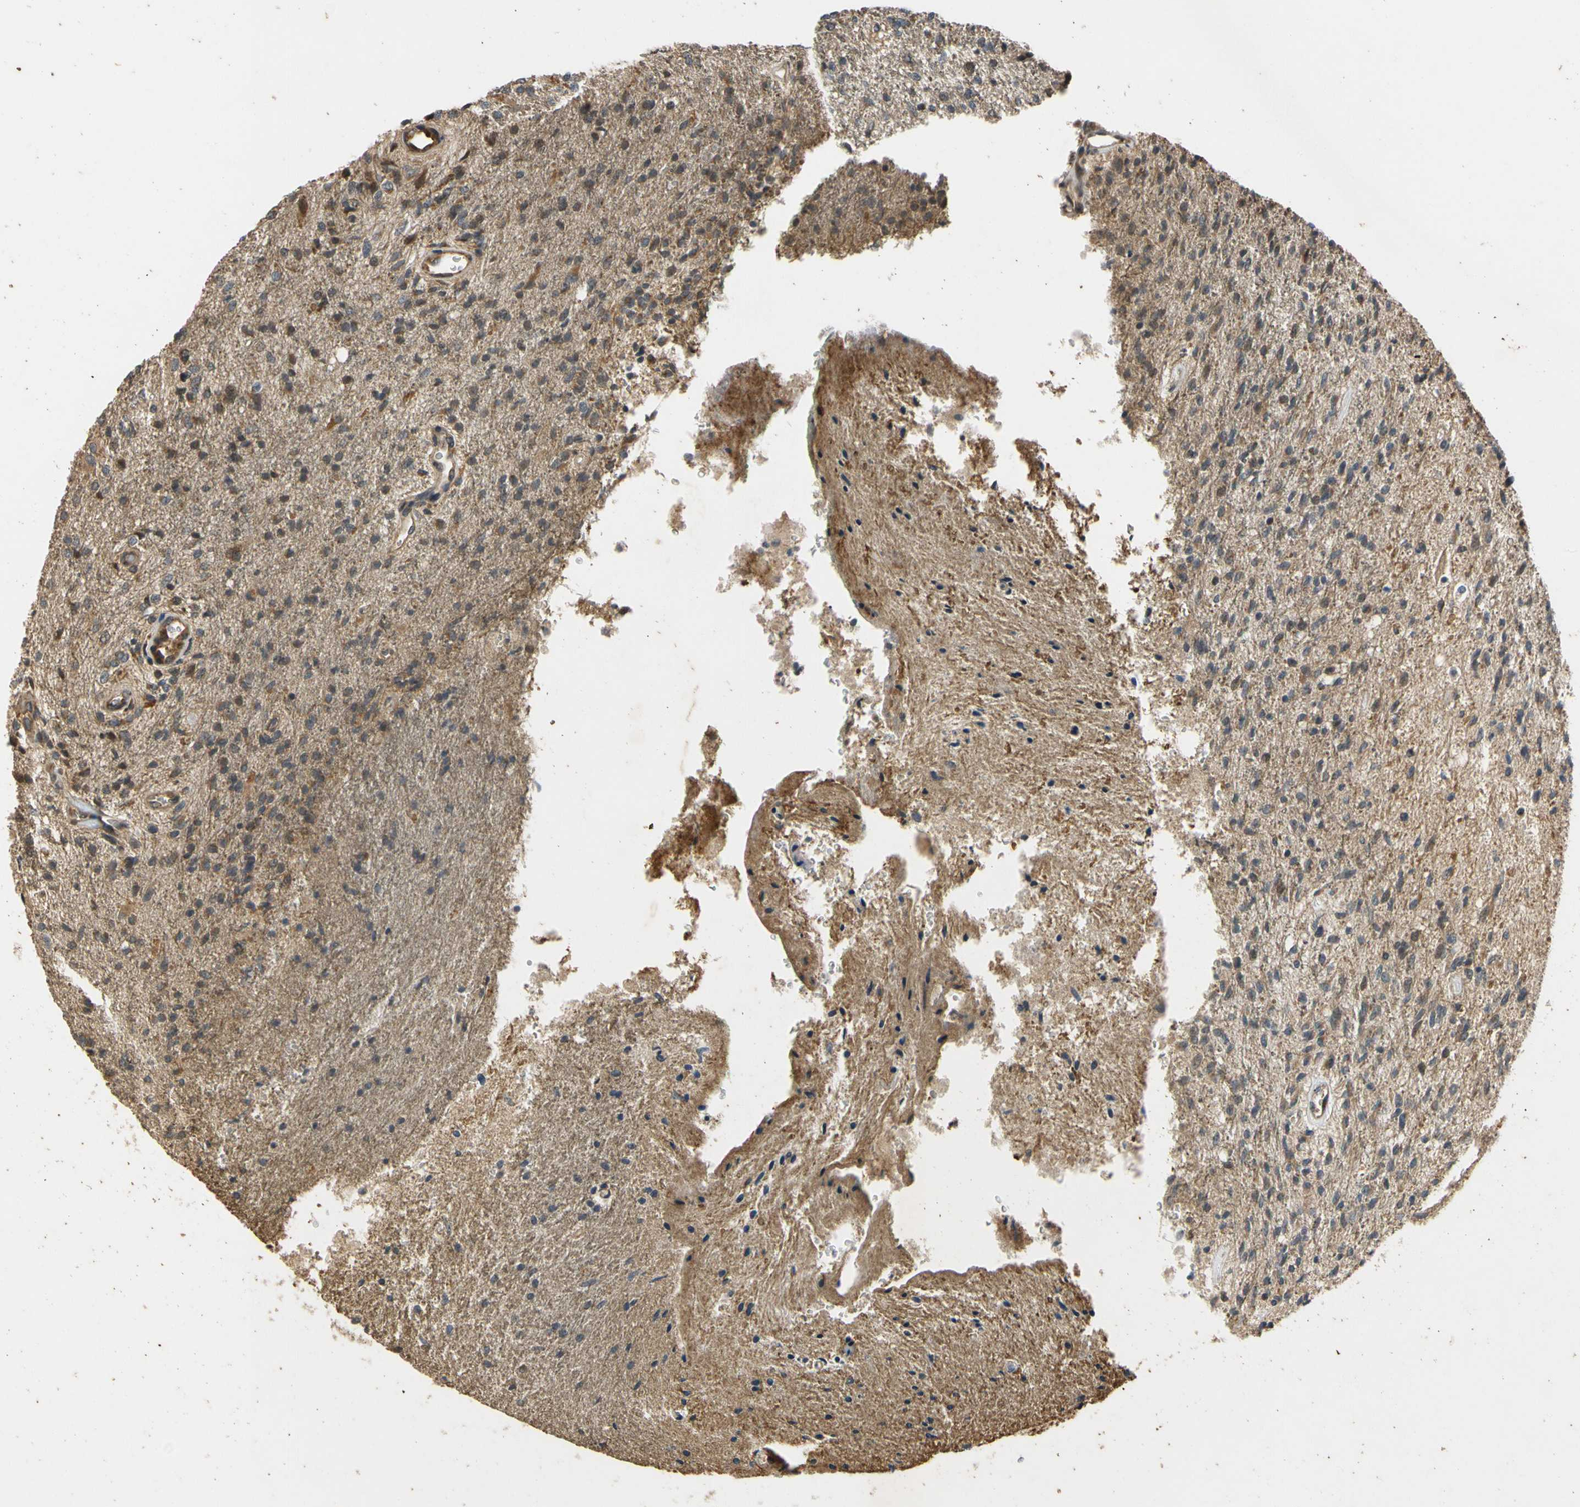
{"staining": {"intensity": "negative", "quantity": "none", "location": "none"}, "tissue": "glioma", "cell_type": "Tumor cells", "image_type": "cancer", "snomed": [{"axis": "morphology", "description": "Normal tissue, NOS"}, {"axis": "morphology", "description": "Glioma, malignant, High grade"}, {"axis": "topography", "description": "Cerebral cortex"}], "caption": "Malignant high-grade glioma was stained to show a protein in brown. There is no significant positivity in tumor cells.", "gene": "ATP2C1", "patient": {"sex": "male", "age": 77}}